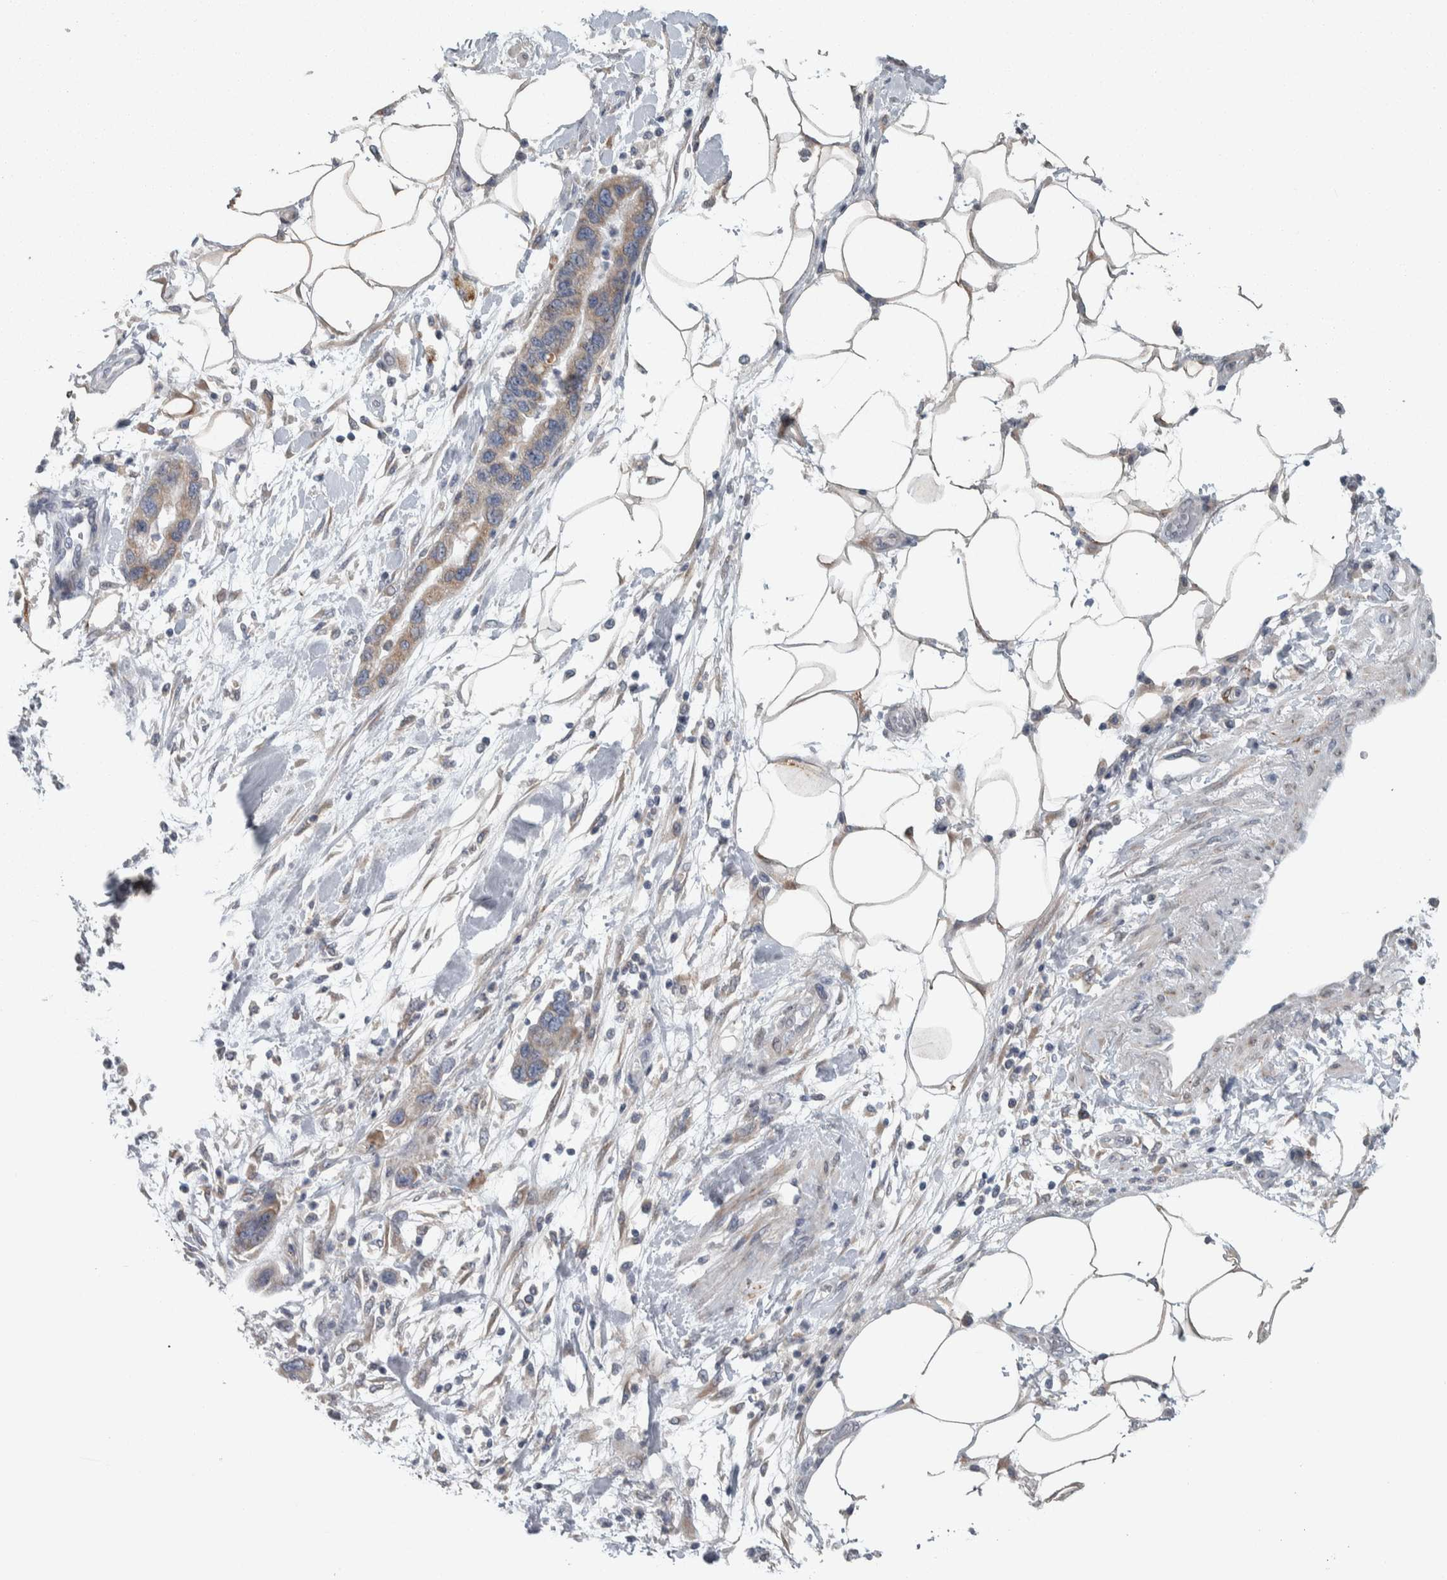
{"staining": {"intensity": "weak", "quantity": ">75%", "location": "cytoplasmic/membranous"}, "tissue": "pancreatic cancer", "cell_type": "Tumor cells", "image_type": "cancer", "snomed": [{"axis": "morphology", "description": "Normal tissue, NOS"}, {"axis": "morphology", "description": "Adenocarcinoma, NOS"}, {"axis": "topography", "description": "Pancreas"}], "caption": "Pancreatic cancer (adenocarcinoma) stained with immunohistochemistry (IHC) demonstrates weak cytoplasmic/membranous staining in approximately >75% of tumor cells. (Stains: DAB in brown, nuclei in blue, Microscopy: brightfield microscopy at high magnification).", "gene": "SIGMAR1", "patient": {"sex": "female", "age": 71}}